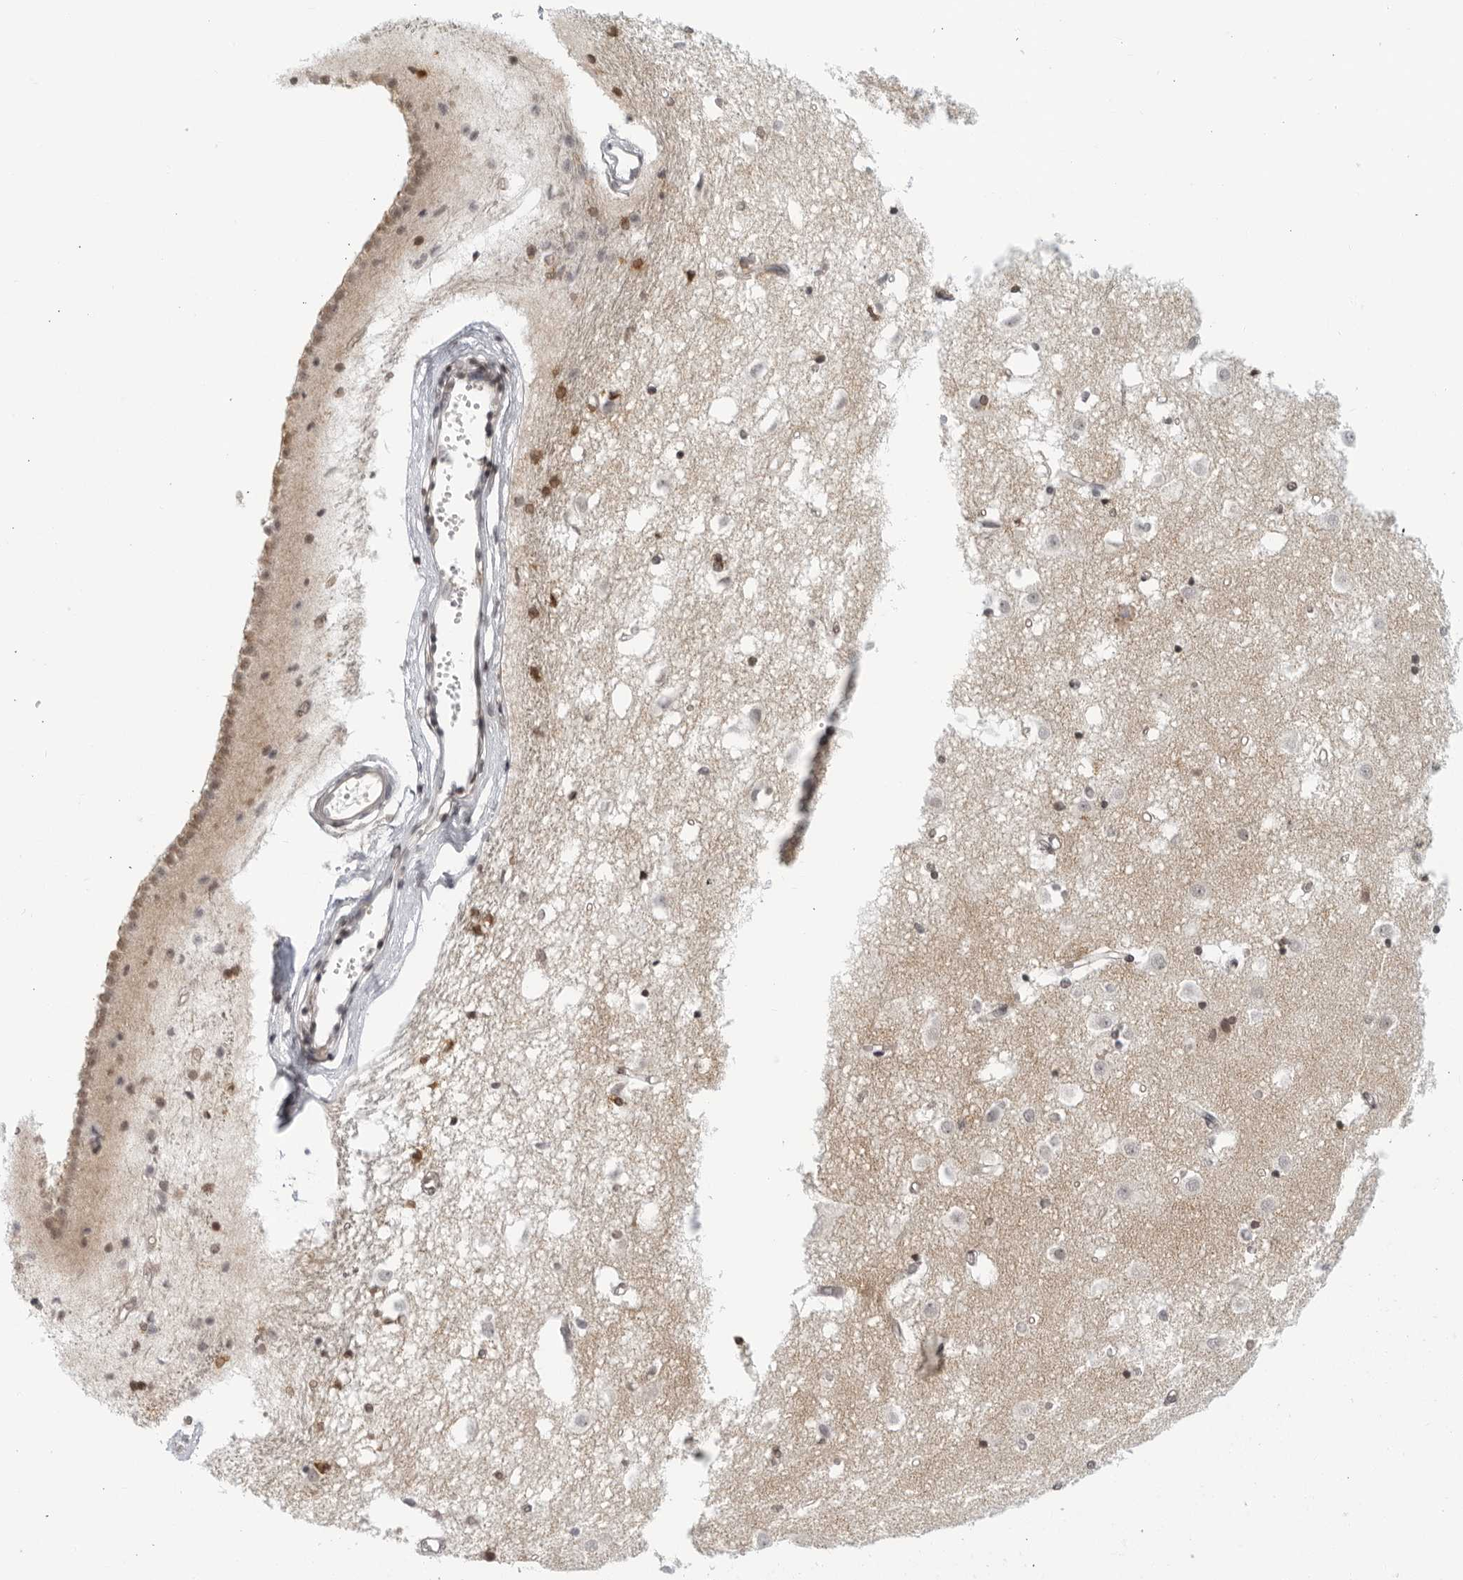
{"staining": {"intensity": "moderate", "quantity": ">75%", "location": "cytoplasmic/membranous,nuclear"}, "tissue": "caudate", "cell_type": "Glial cells", "image_type": "normal", "snomed": [{"axis": "morphology", "description": "Normal tissue, NOS"}, {"axis": "topography", "description": "Lateral ventricle wall"}], "caption": "A high-resolution photomicrograph shows immunohistochemistry staining of benign caudate, which reveals moderate cytoplasmic/membranous,nuclear positivity in about >75% of glial cells. The staining was performed using DAB (3,3'-diaminobenzidine) to visualize the protein expression in brown, while the nuclei were stained in blue with hematoxylin (Magnification: 20x).", "gene": "CC2D1B", "patient": {"sex": "male", "age": 45}}